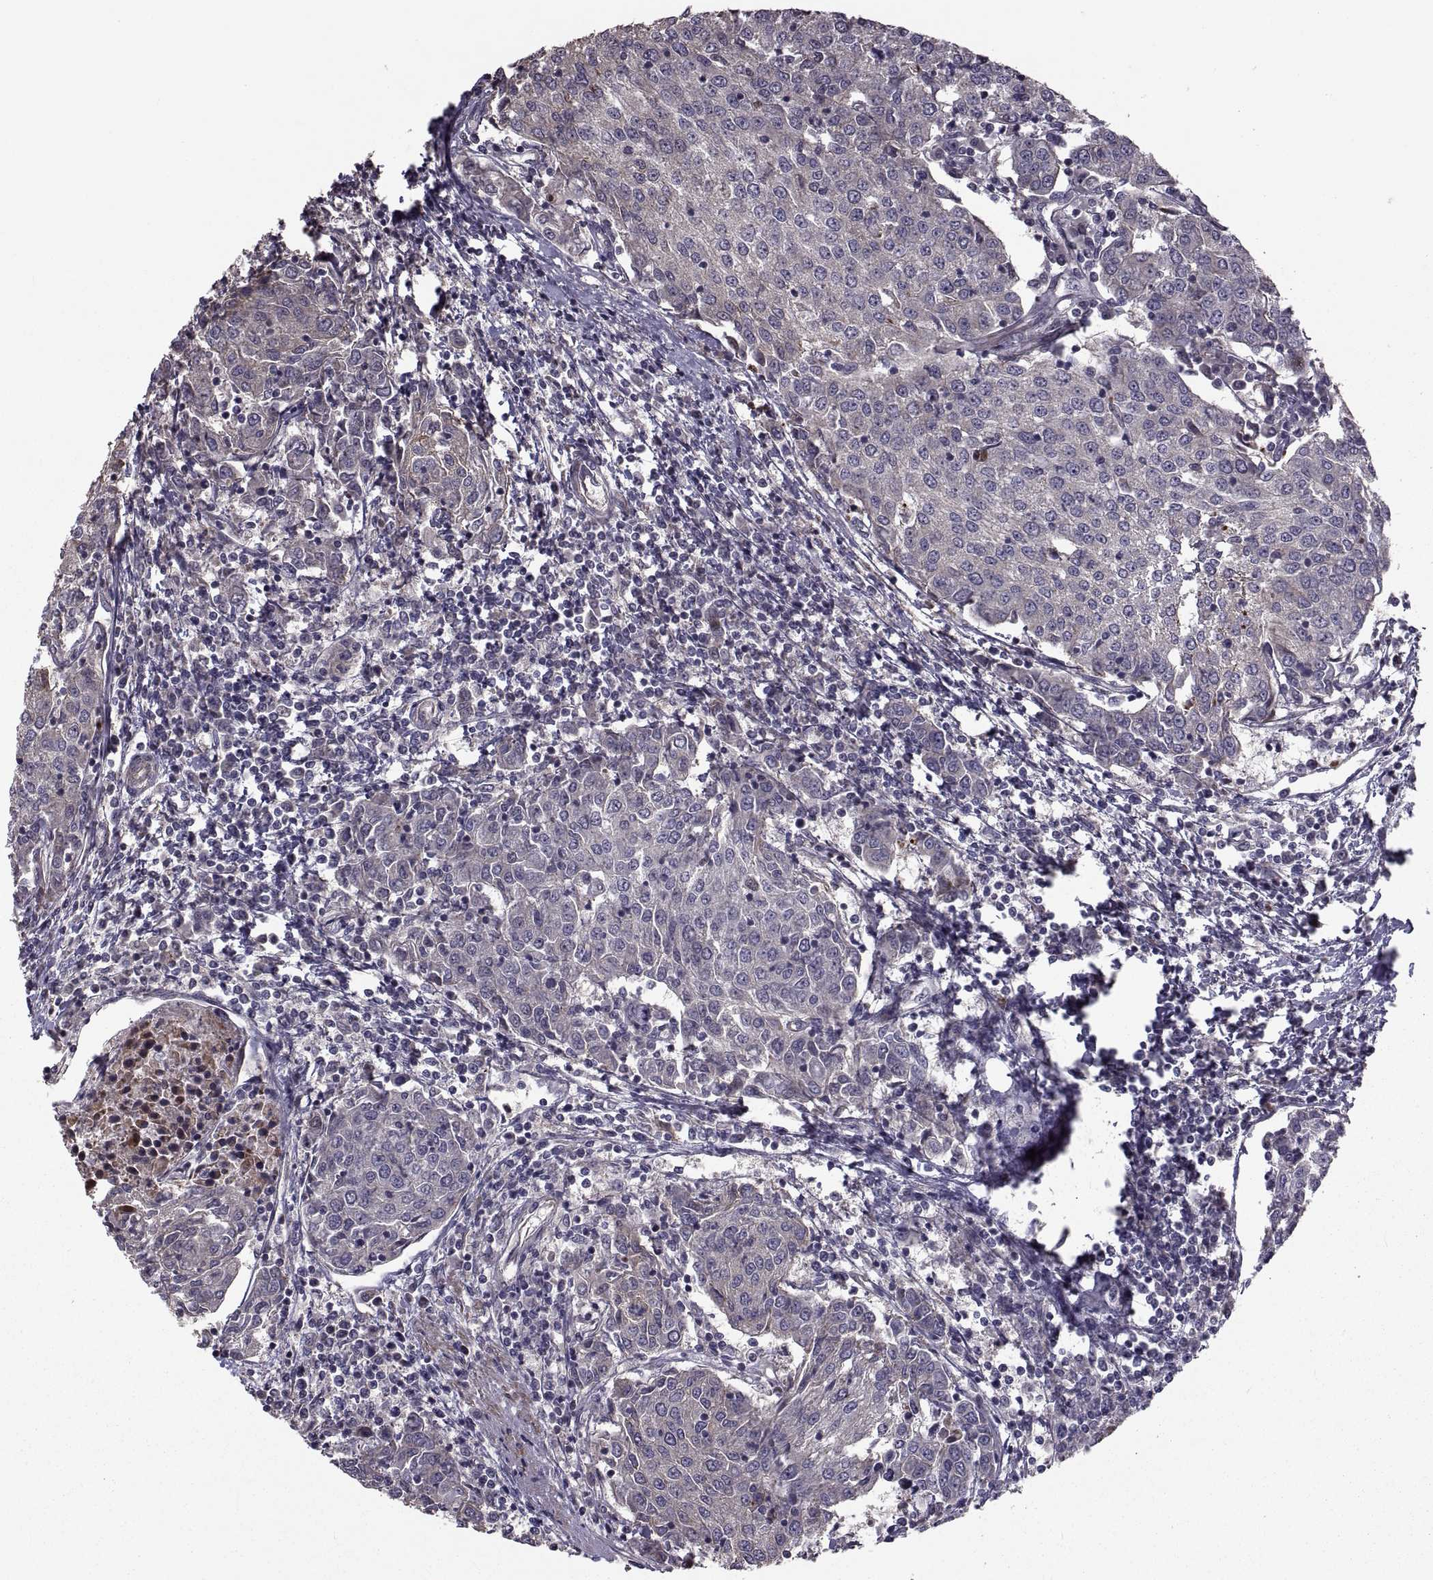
{"staining": {"intensity": "negative", "quantity": "none", "location": "none"}, "tissue": "urothelial cancer", "cell_type": "Tumor cells", "image_type": "cancer", "snomed": [{"axis": "morphology", "description": "Urothelial carcinoma, High grade"}, {"axis": "topography", "description": "Urinary bladder"}], "caption": "Tumor cells are negative for protein expression in human high-grade urothelial carcinoma.", "gene": "PMM2", "patient": {"sex": "female", "age": 85}}